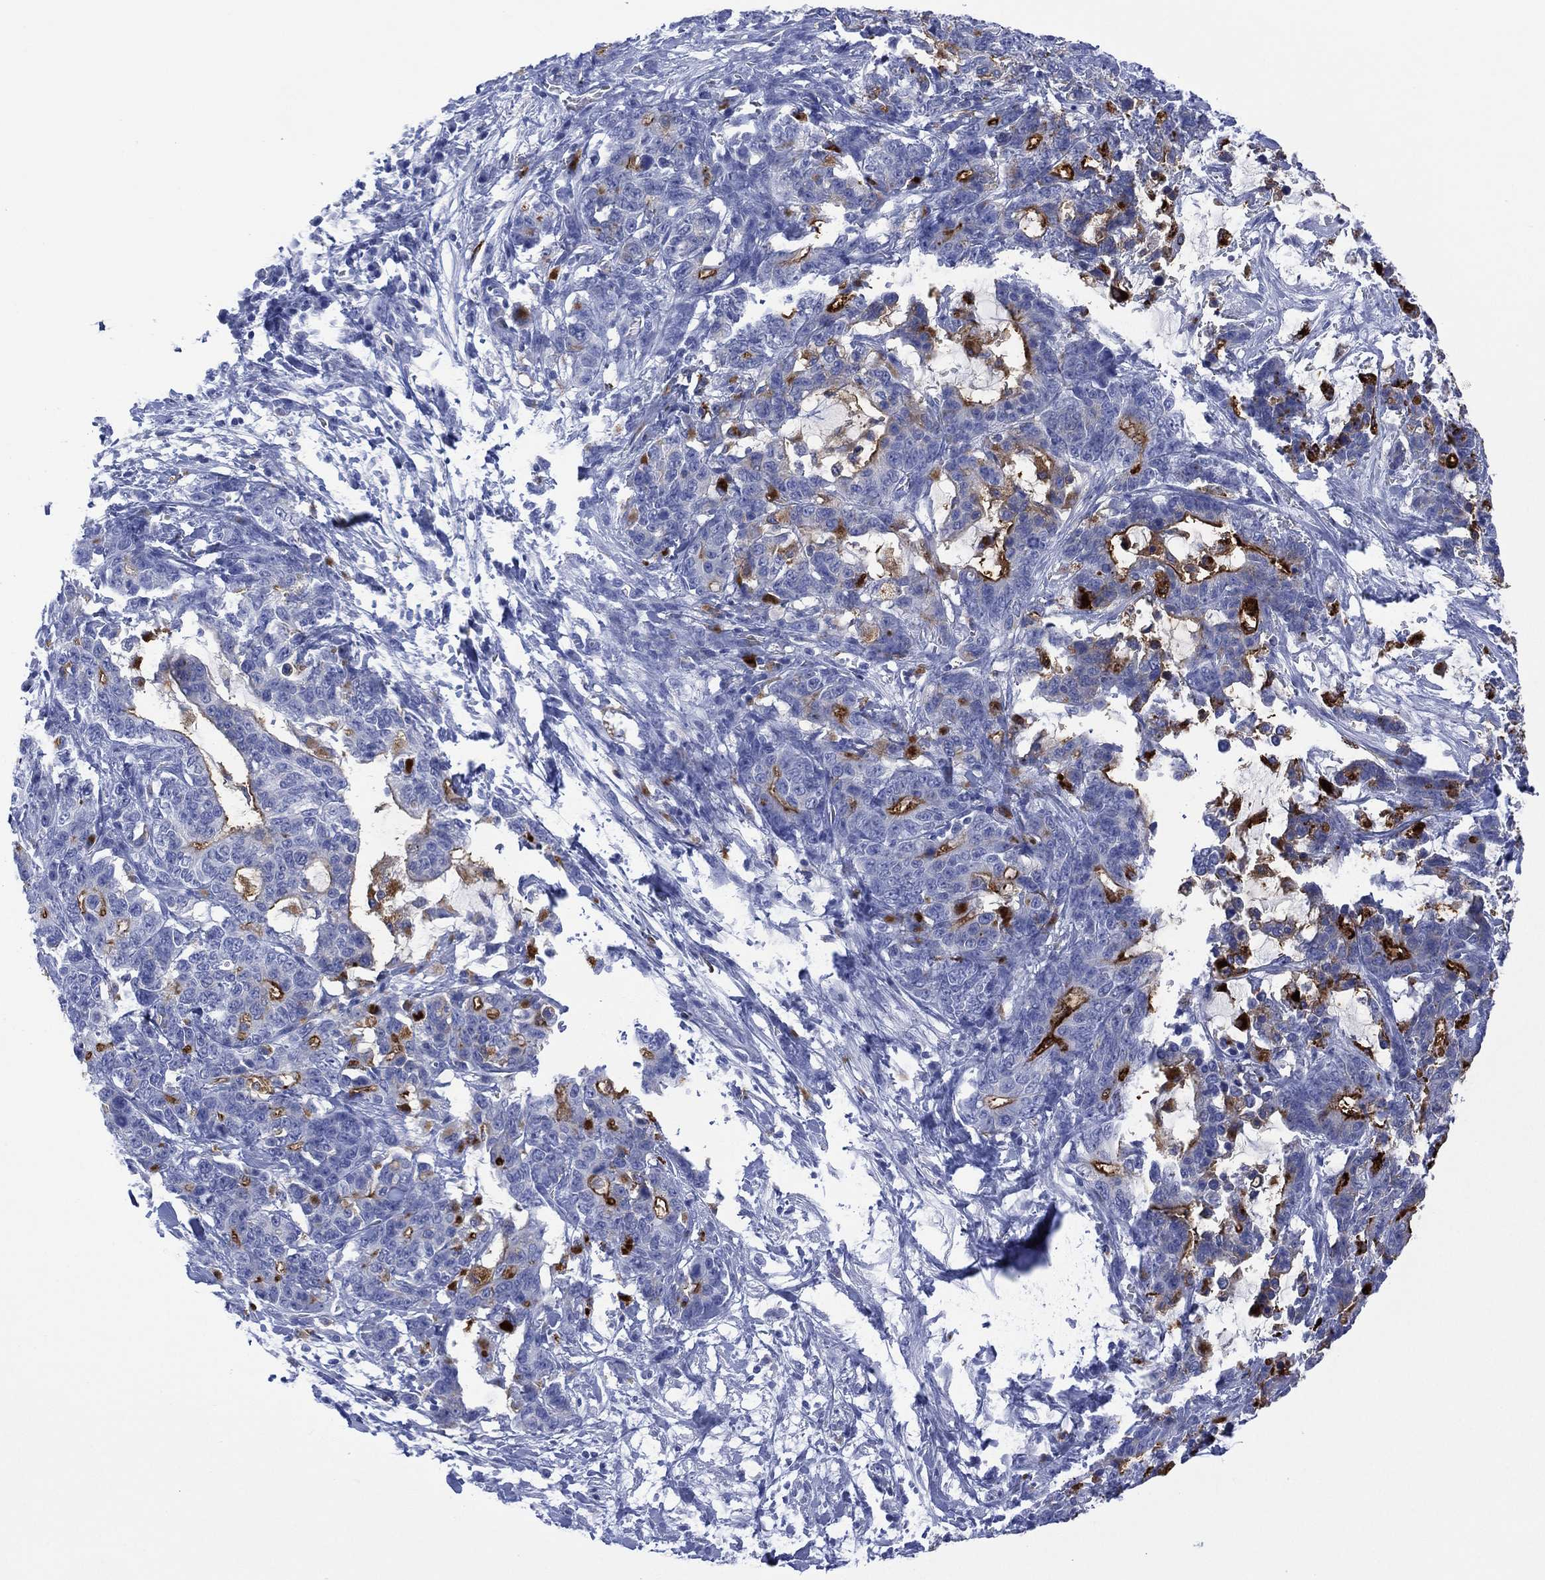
{"staining": {"intensity": "strong", "quantity": "<25%", "location": "cytoplasmic/membranous"}, "tissue": "stomach cancer", "cell_type": "Tumor cells", "image_type": "cancer", "snomed": [{"axis": "morphology", "description": "Normal tissue, NOS"}, {"axis": "morphology", "description": "Adenocarcinoma, NOS"}, {"axis": "topography", "description": "Stomach"}], "caption": "Brown immunohistochemical staining in human stomach adenocarcinoma shows strong cytoplasmic/membranous positivity in approximately <25% of tumor cells.", "gene": "DPP4", "patient": {"sex": "female", "age": 64}}